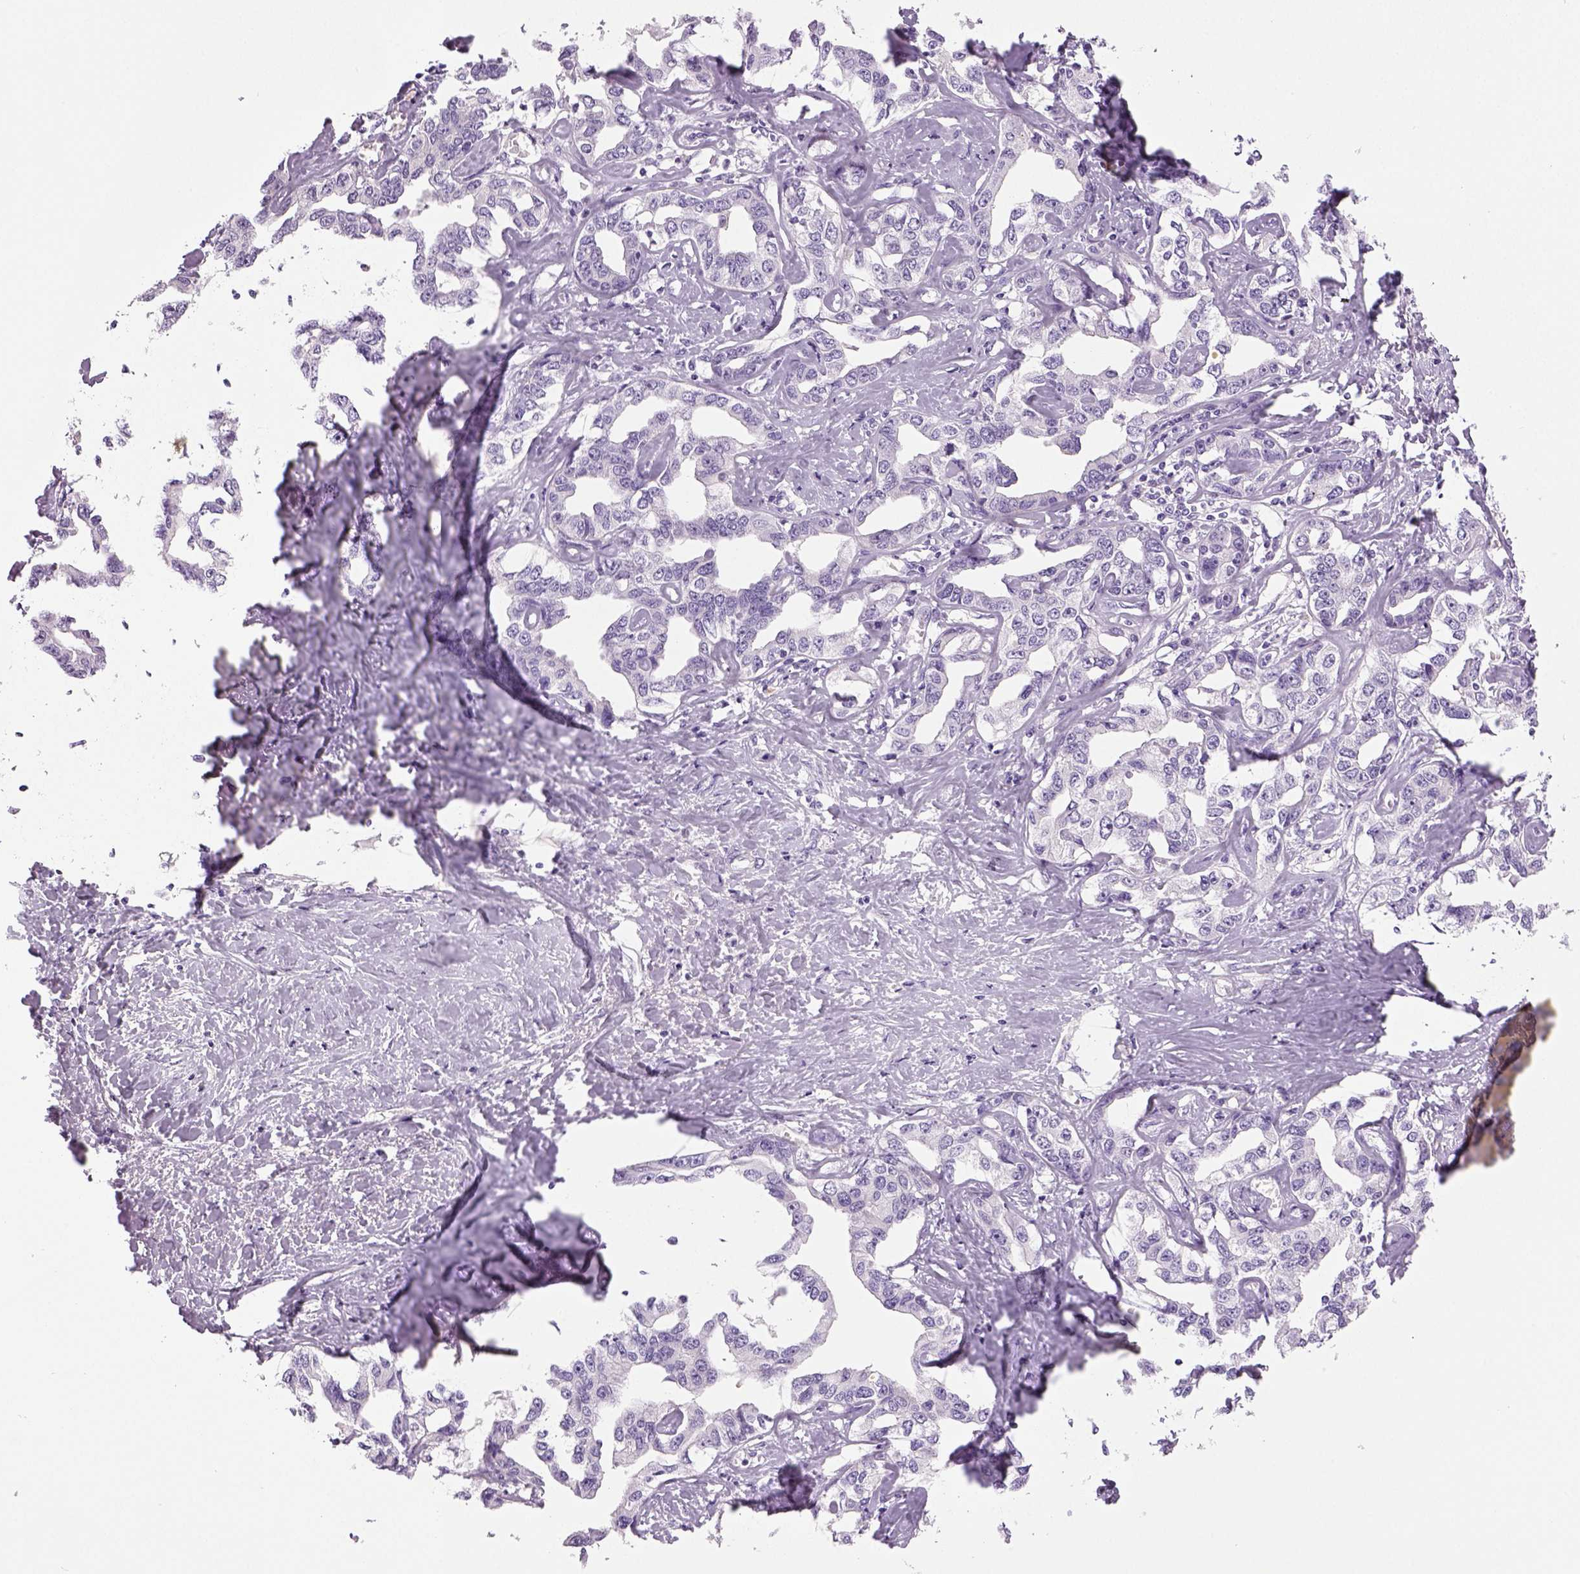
{"staining": {"intensity": "negative", "quantity": "none", "location": "none"}, "tissue": "liver cancer", "cell_type": "Tumor cells", "image_type": "cancer", "snomed": [{"axis": "morphology", "description": "Cholangiocarcinoma"}, {"axis": "topography", "description": "Liver"}], "caption": "DAB (3,3'-diaminobenzidine) immunohistochemical staining of human liver cancer displays no significant expression in tumor cells.", "gene": "NECAB2", "patient": {"sex": "male", "age": 59}}